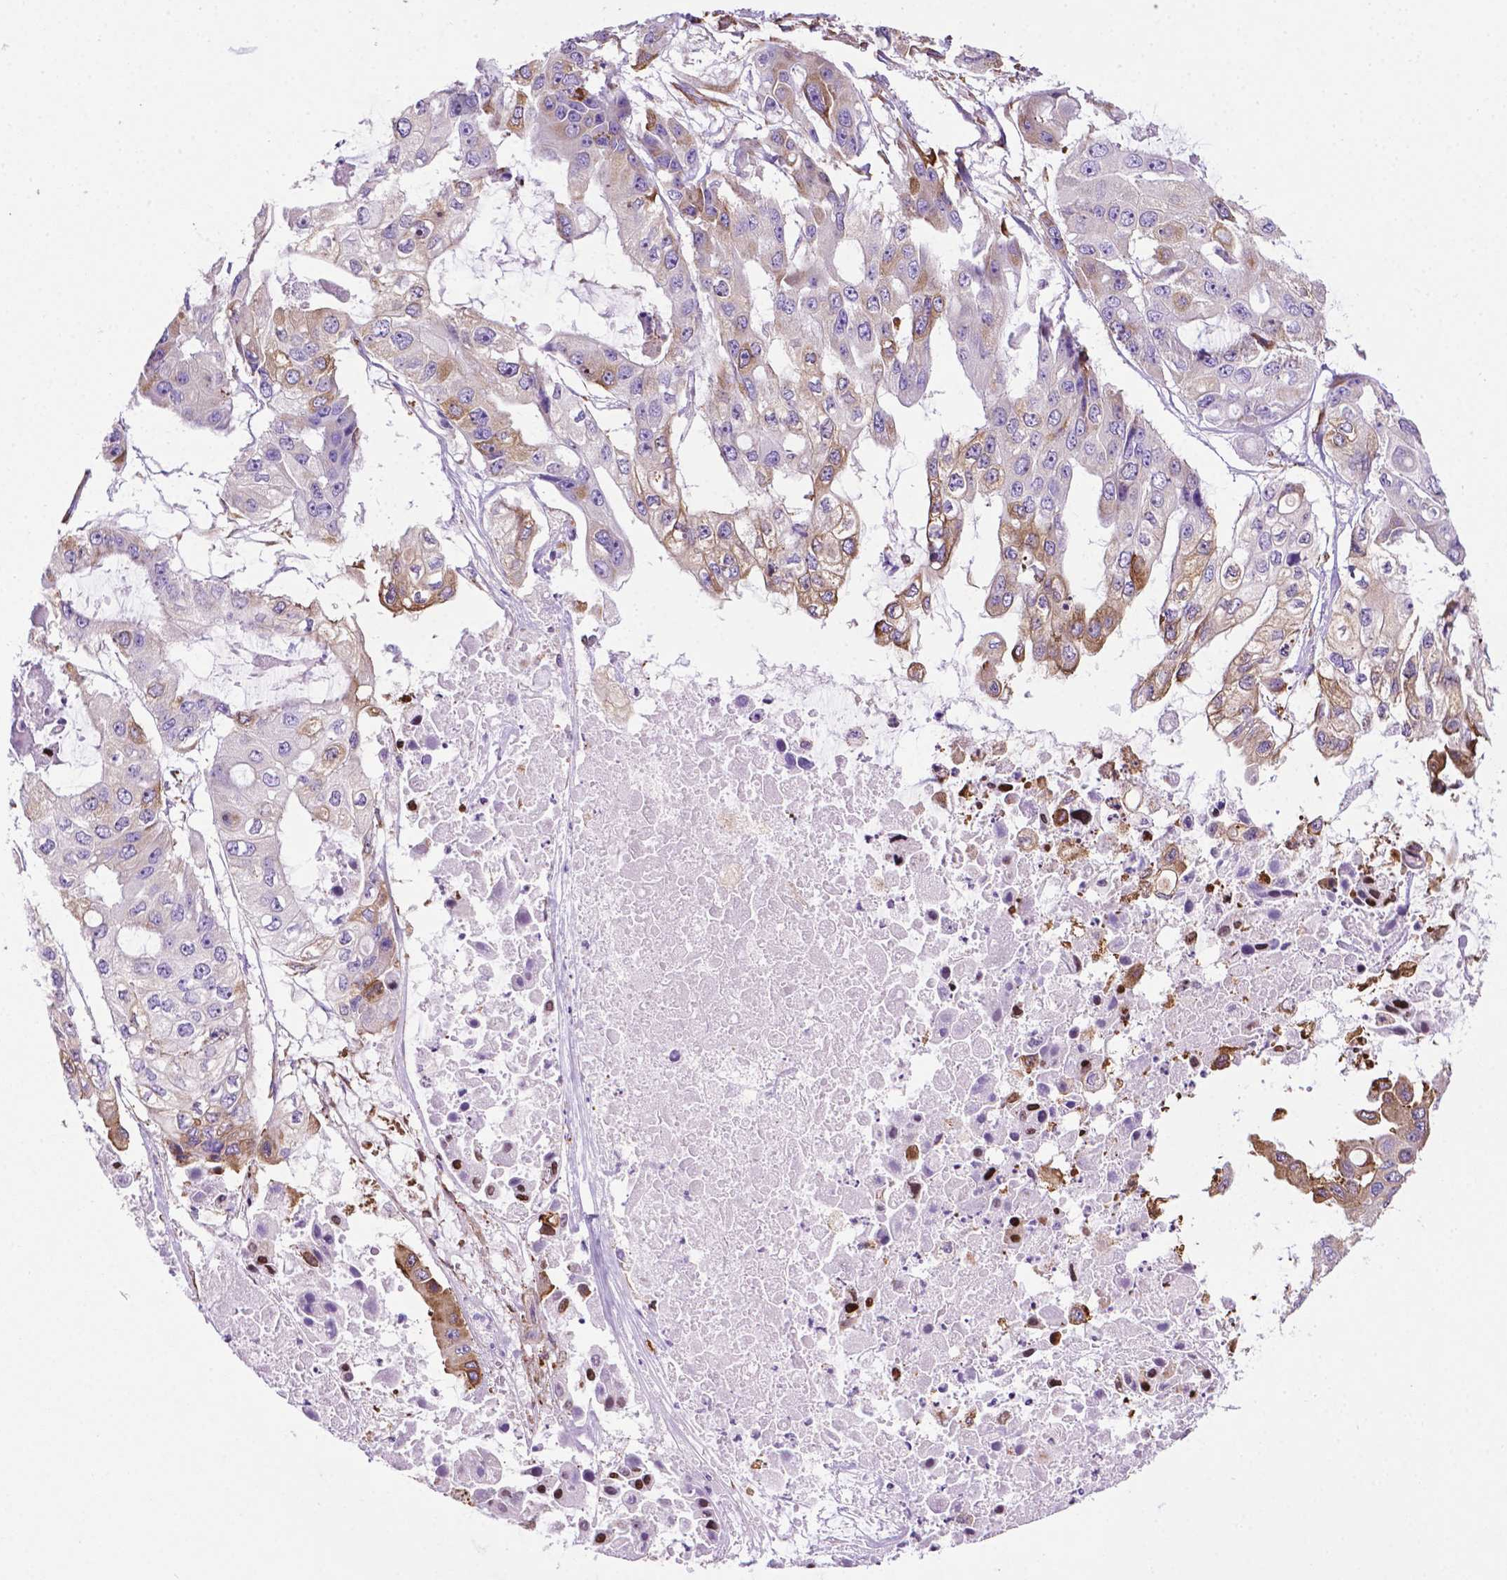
{"staining": {"intensity": "weak", "quantity": "25%-75%", "location": "cytoplasmic/membranous"}, "tissue": "ovarian cancer", "cell_type": "Tumor cells", "image_type": "cancer", "snomed": [{"axis": "morphology", "description": "Cystadenocarcinoma, serous, NOS"}, {"axis": "topography", "description": "Ovary"}], "caption": "Immunohistochemical staining of ovarian cancer (serous cystadenocarcinoma) displays low levels of weak cytoplasmic/membranous positivity in approximately 25%-75% of tumor cells.", "gene": "RPL29", "patient": {"sex": "female", "age": 56}}